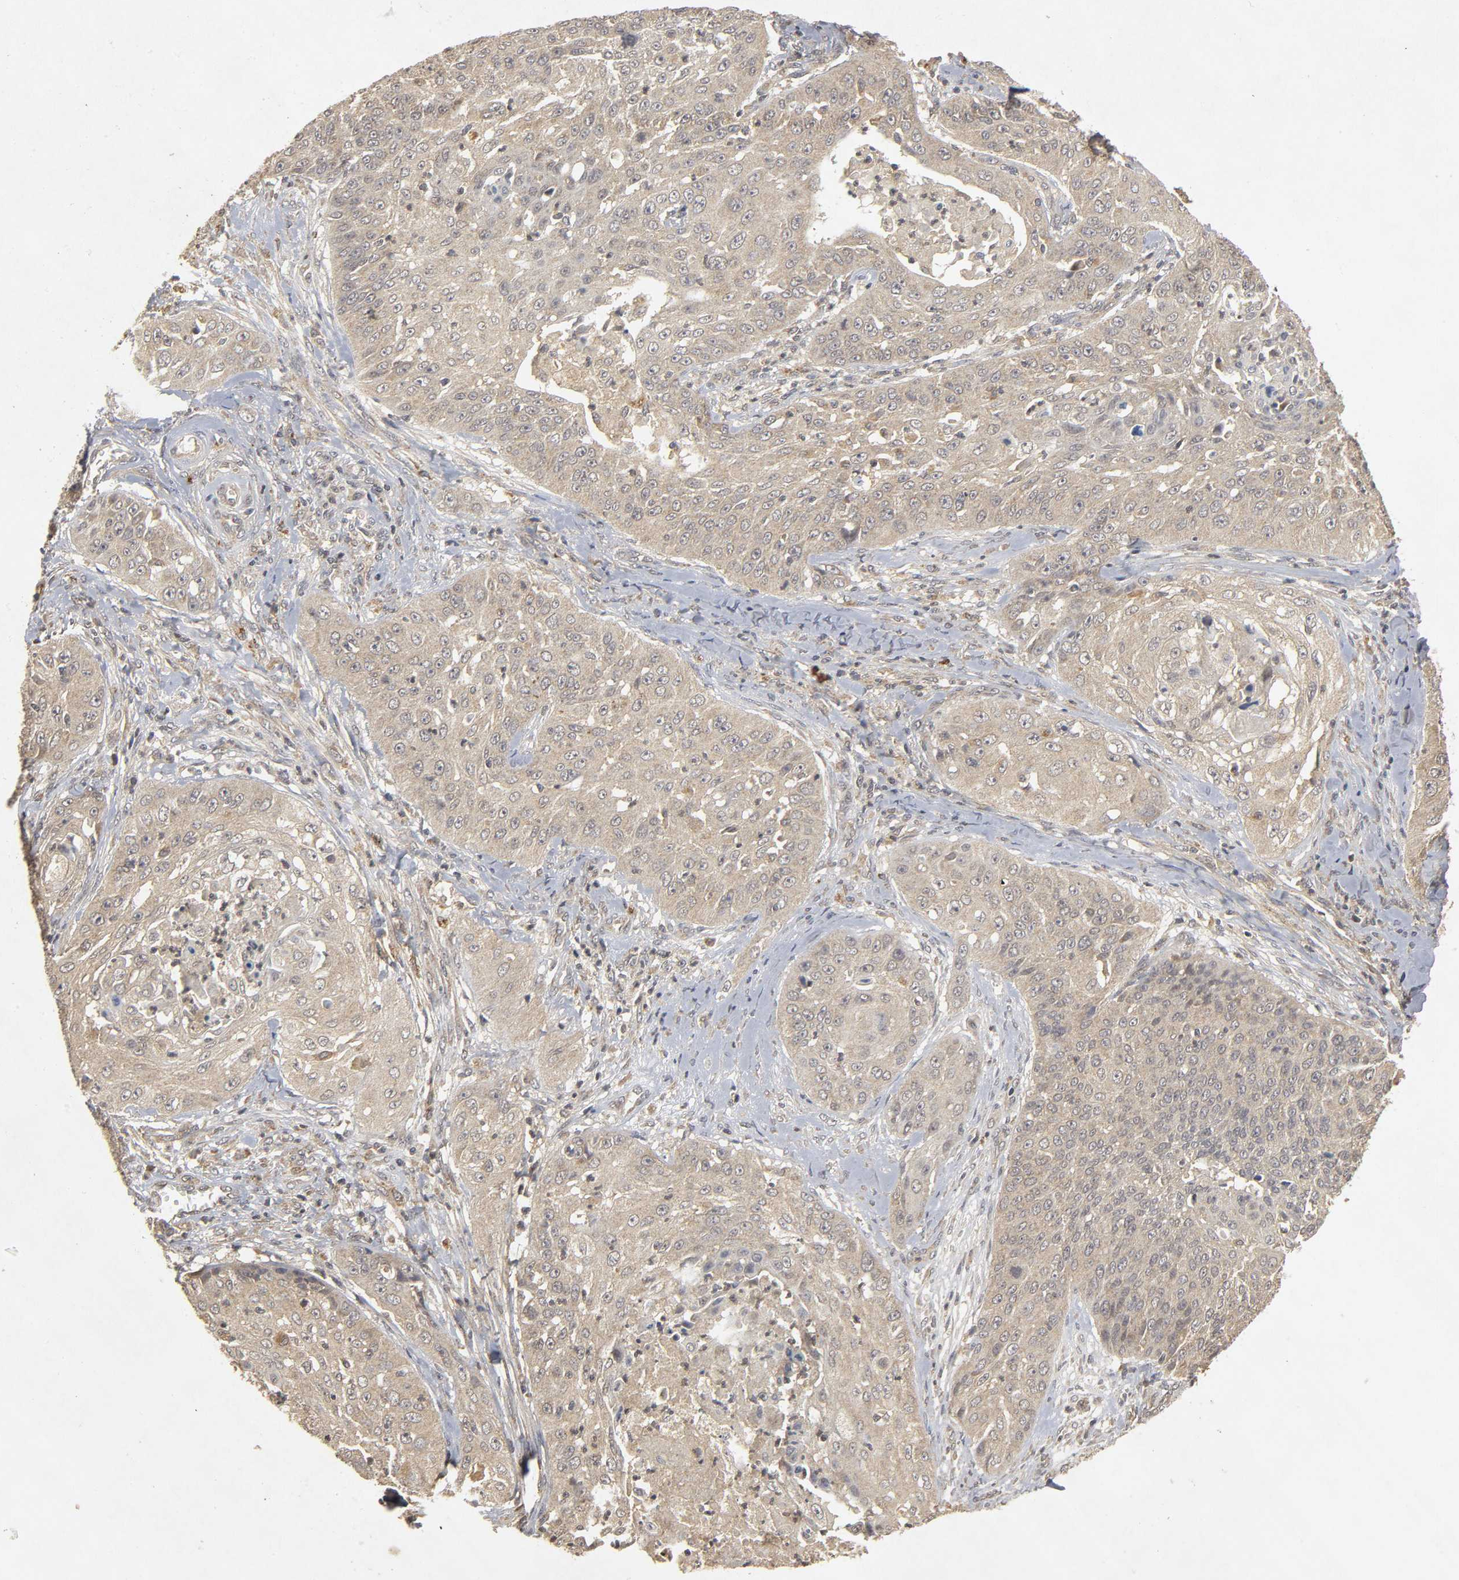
{"staining": {"intensity": "weak", "quantity": "25%-75%", "location": "cytoplasmic/membranous"}, "tissue": "cervical cancer", "cell_type": "Tumor cells", "image_type": "cancer", "snomed": [{"axis": "morphology", "description": "Squamous cell carcinoma, NOS"}, {"axis": "topography", "description": "Cervix"}], "caption": "Cervical squamous cell carcinoma stained with a brown dye shows weak cytoplasmic/membranous positive positivity in approximately 25%-75% of tumor cells.", "gene": "TRAF6", "patient": {"sex": "female", "age": 64}}